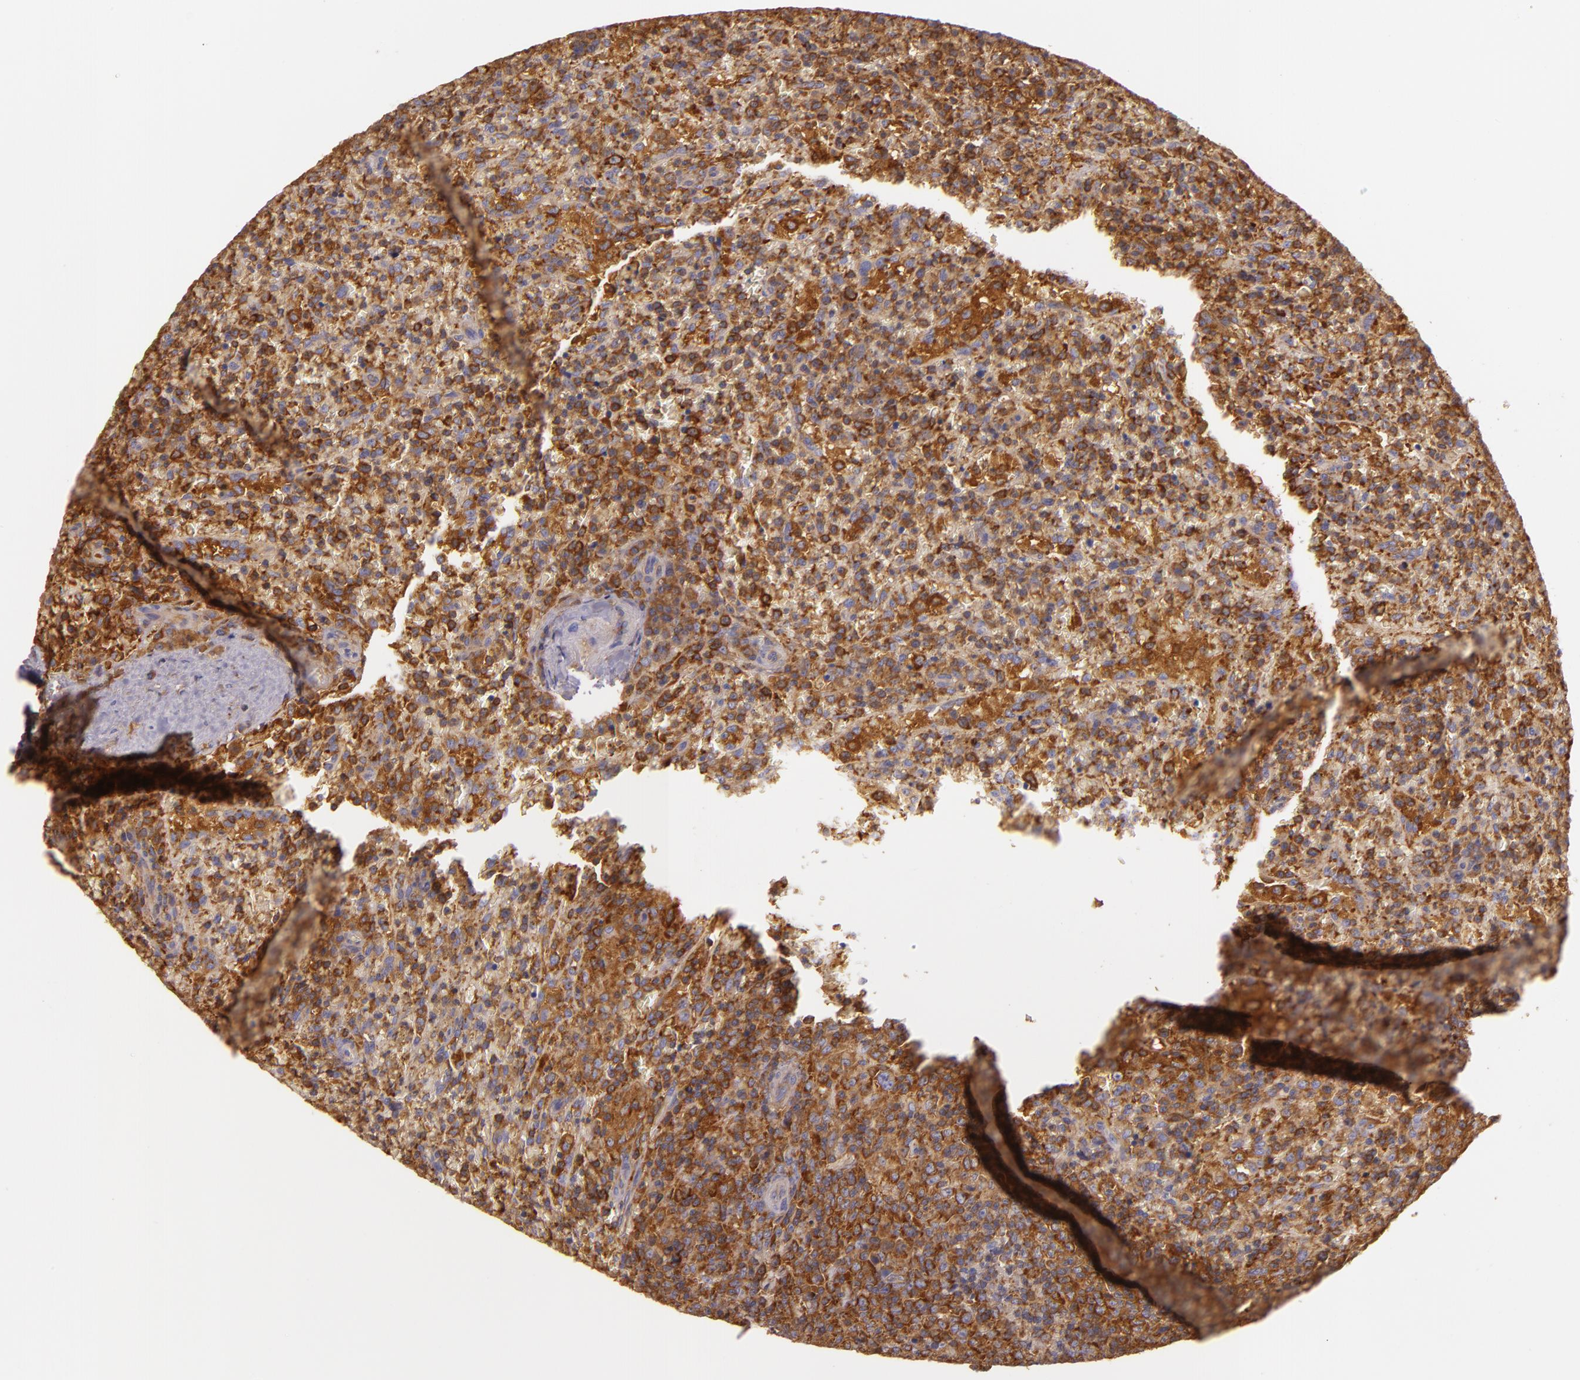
{"staining": {"intensity": "strong", "quantity": ">75%", "location": "cytoplasmic/membranous"}, "tissue": "lymphoma", "cell_type": "Tumor cells", "image_type": "cancer", "snomed": [{"axis": "morphology", "description": "Malignant lymphoma, non-Hodgkin's type, High grade"}, {"axis": "topography", "description": "Spleen"}, {"axis": "topography", "description": "Lymph node"}], "caption": "An image showing strong cytoplasmic/membranous positivity in about >75% of tumor cells in malignant lymphoma, non-Hodgkin's type (high-grade), as visualized by brown immunohistochemical staining.", "gene": "TLN1", "patient": {"sex": "female", "age": 70}}